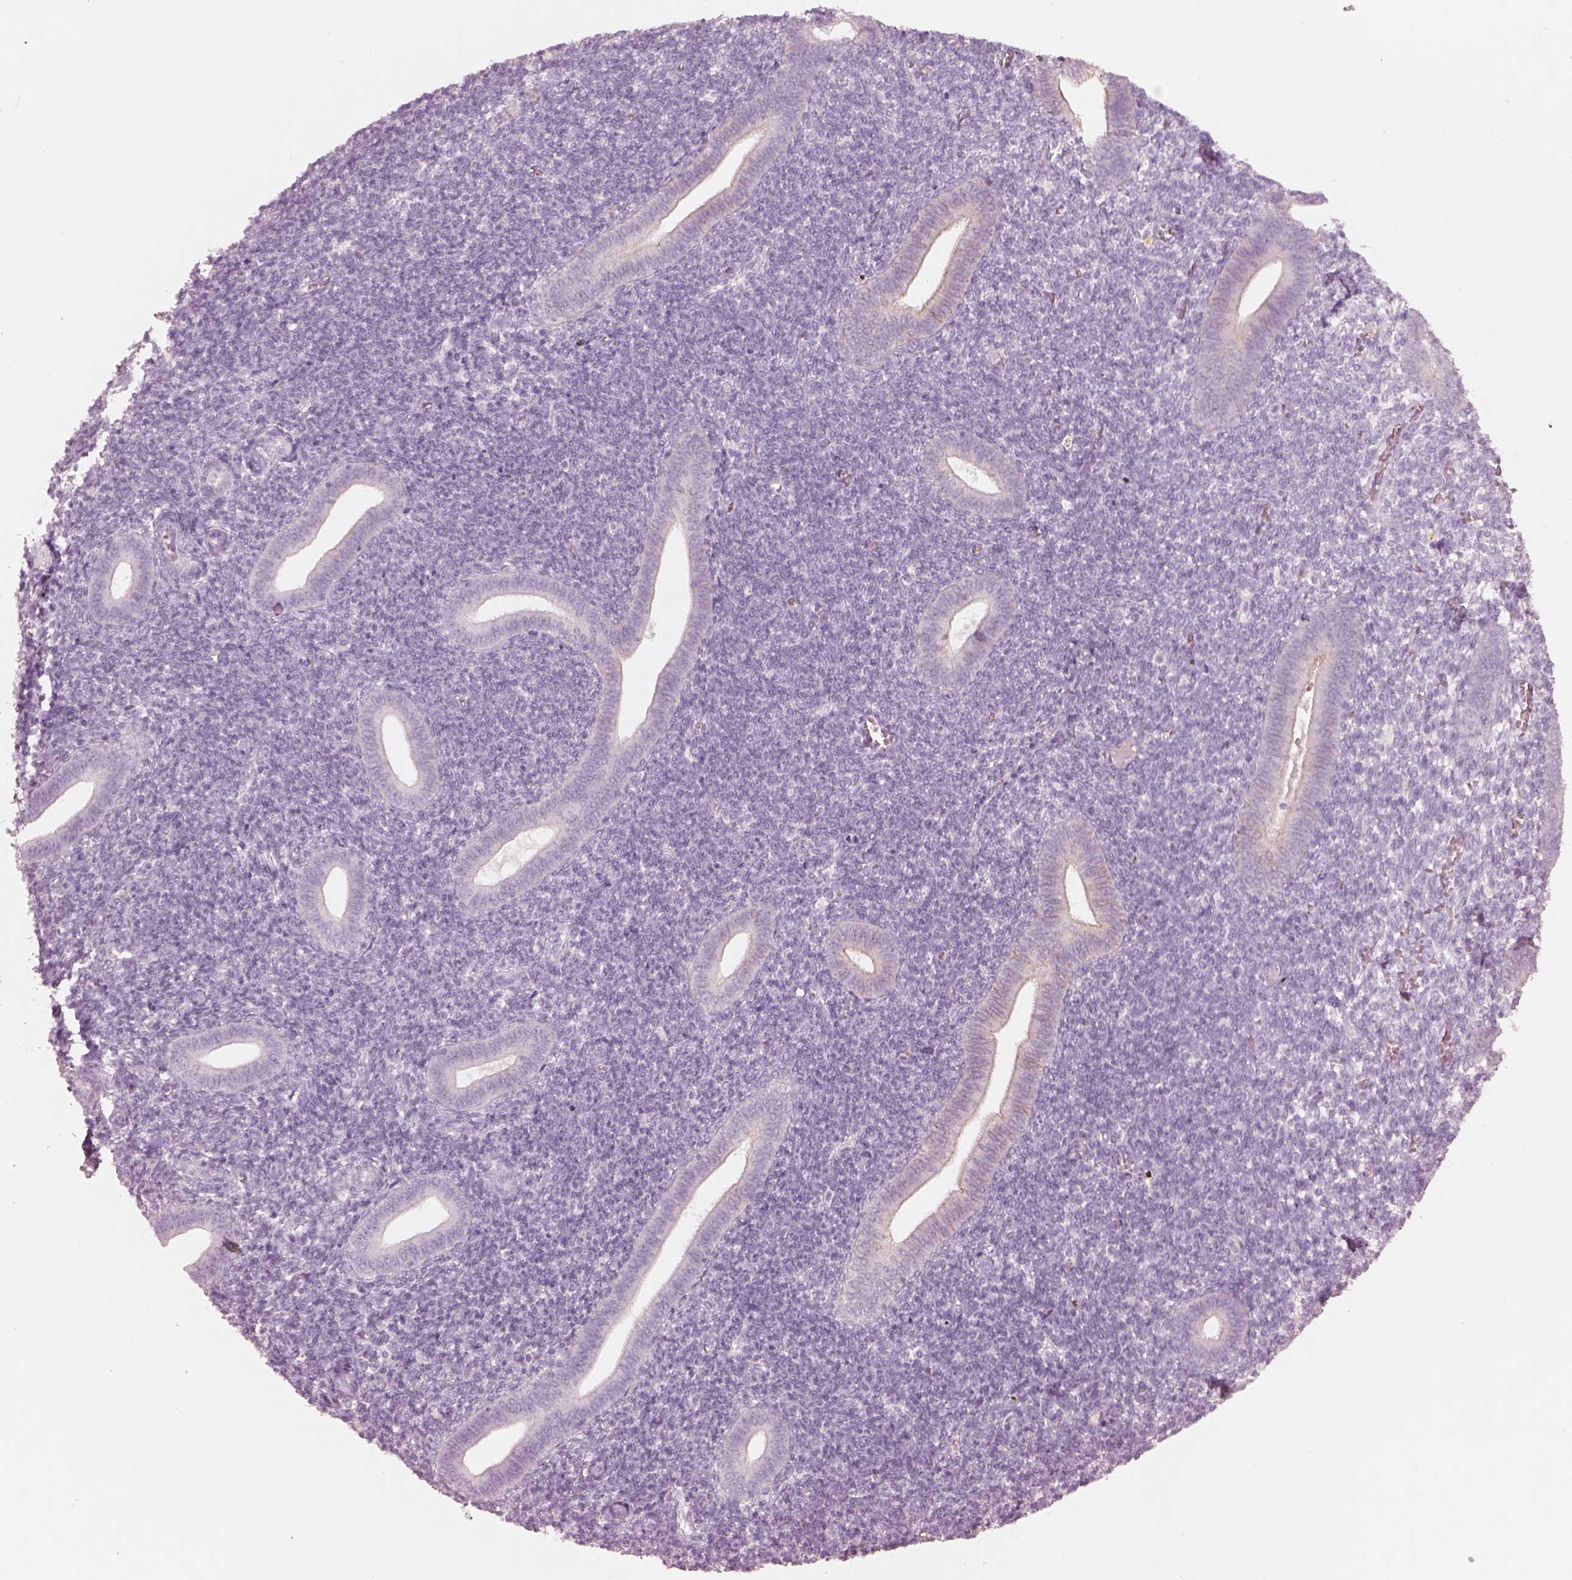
{"staining": {"intensity": "negative", "quantity": "none", "location": "none"}, "tissue": "endometrium", "cell_type": "Cells in endometrial stroma", "image_type": "normal", "snomed": [{"axis": "morphology", "description": "Normal tissue, NOS"}, {"axis": "topography", "description": "Endometrium"}], "caption": "Immunohistochemistry of unremarkable endometrium demonstrates no staining in cells in endometrial stroma. (DAB immunohistochemistry, high magnification).", "gene": "PON3", "patient": {"sex": "female", "age": 25}}